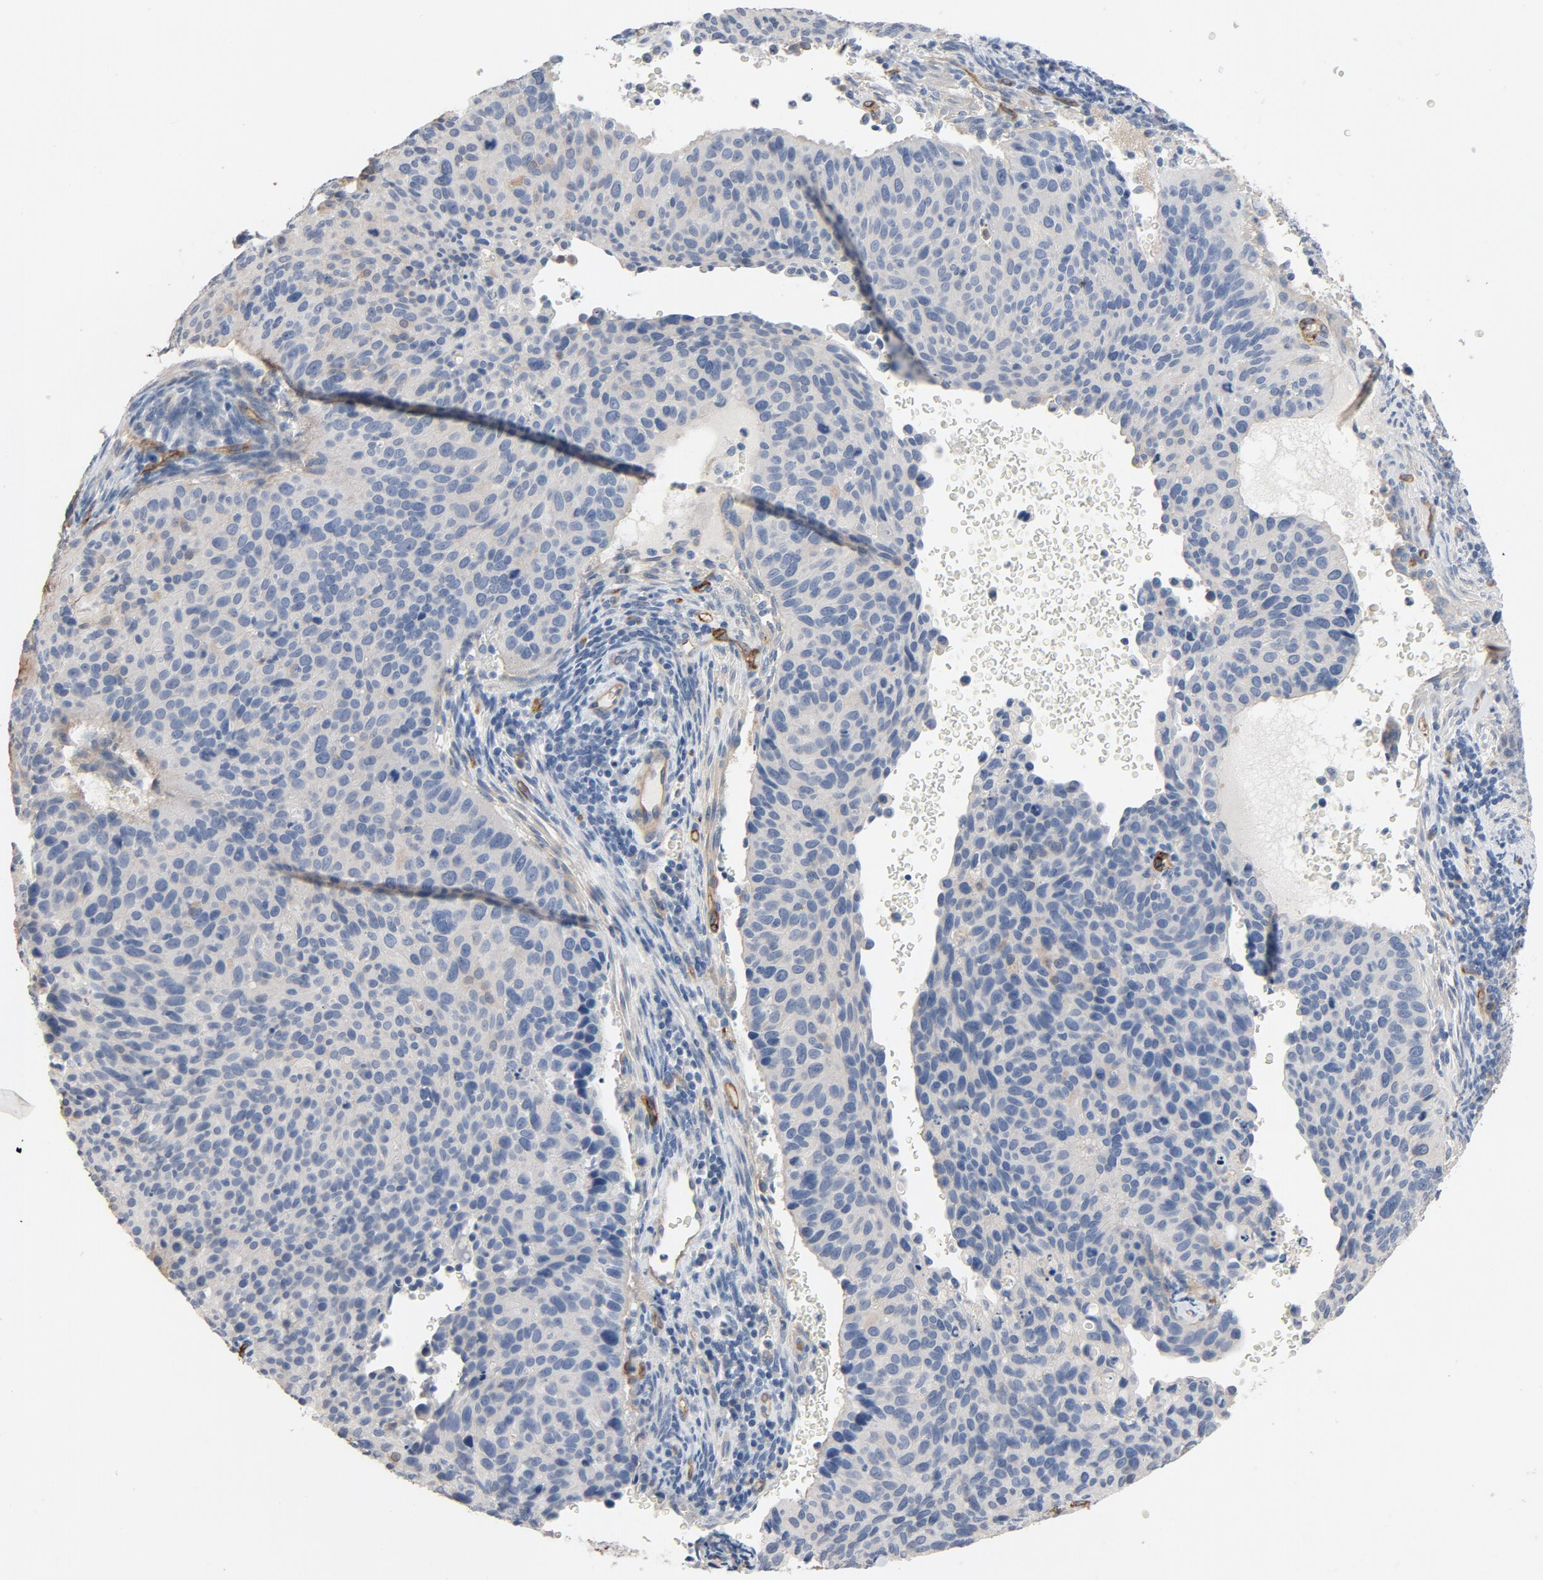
{"staining": {"intensity": "negative", "quantity": "none", "location": "none"}, "tissue": "cervical cancer", "cell_type": "Tumor cells", "image_type": "cancer", "snomed": [{"axis": "morphology", "description": "Adenocarcinoma, NOS"}, {"axis": "topography", "description": "Cervix"}], "caption": "Immunohistochemical staining of human cervical cancer (adenocarcinoma) exhibits no significant expression in tumor cells. (Immunohistochemistry, brightfield microscopy, high magnification).", "gene": "KDR", "patient": {"sex": "female", "age": 29}}